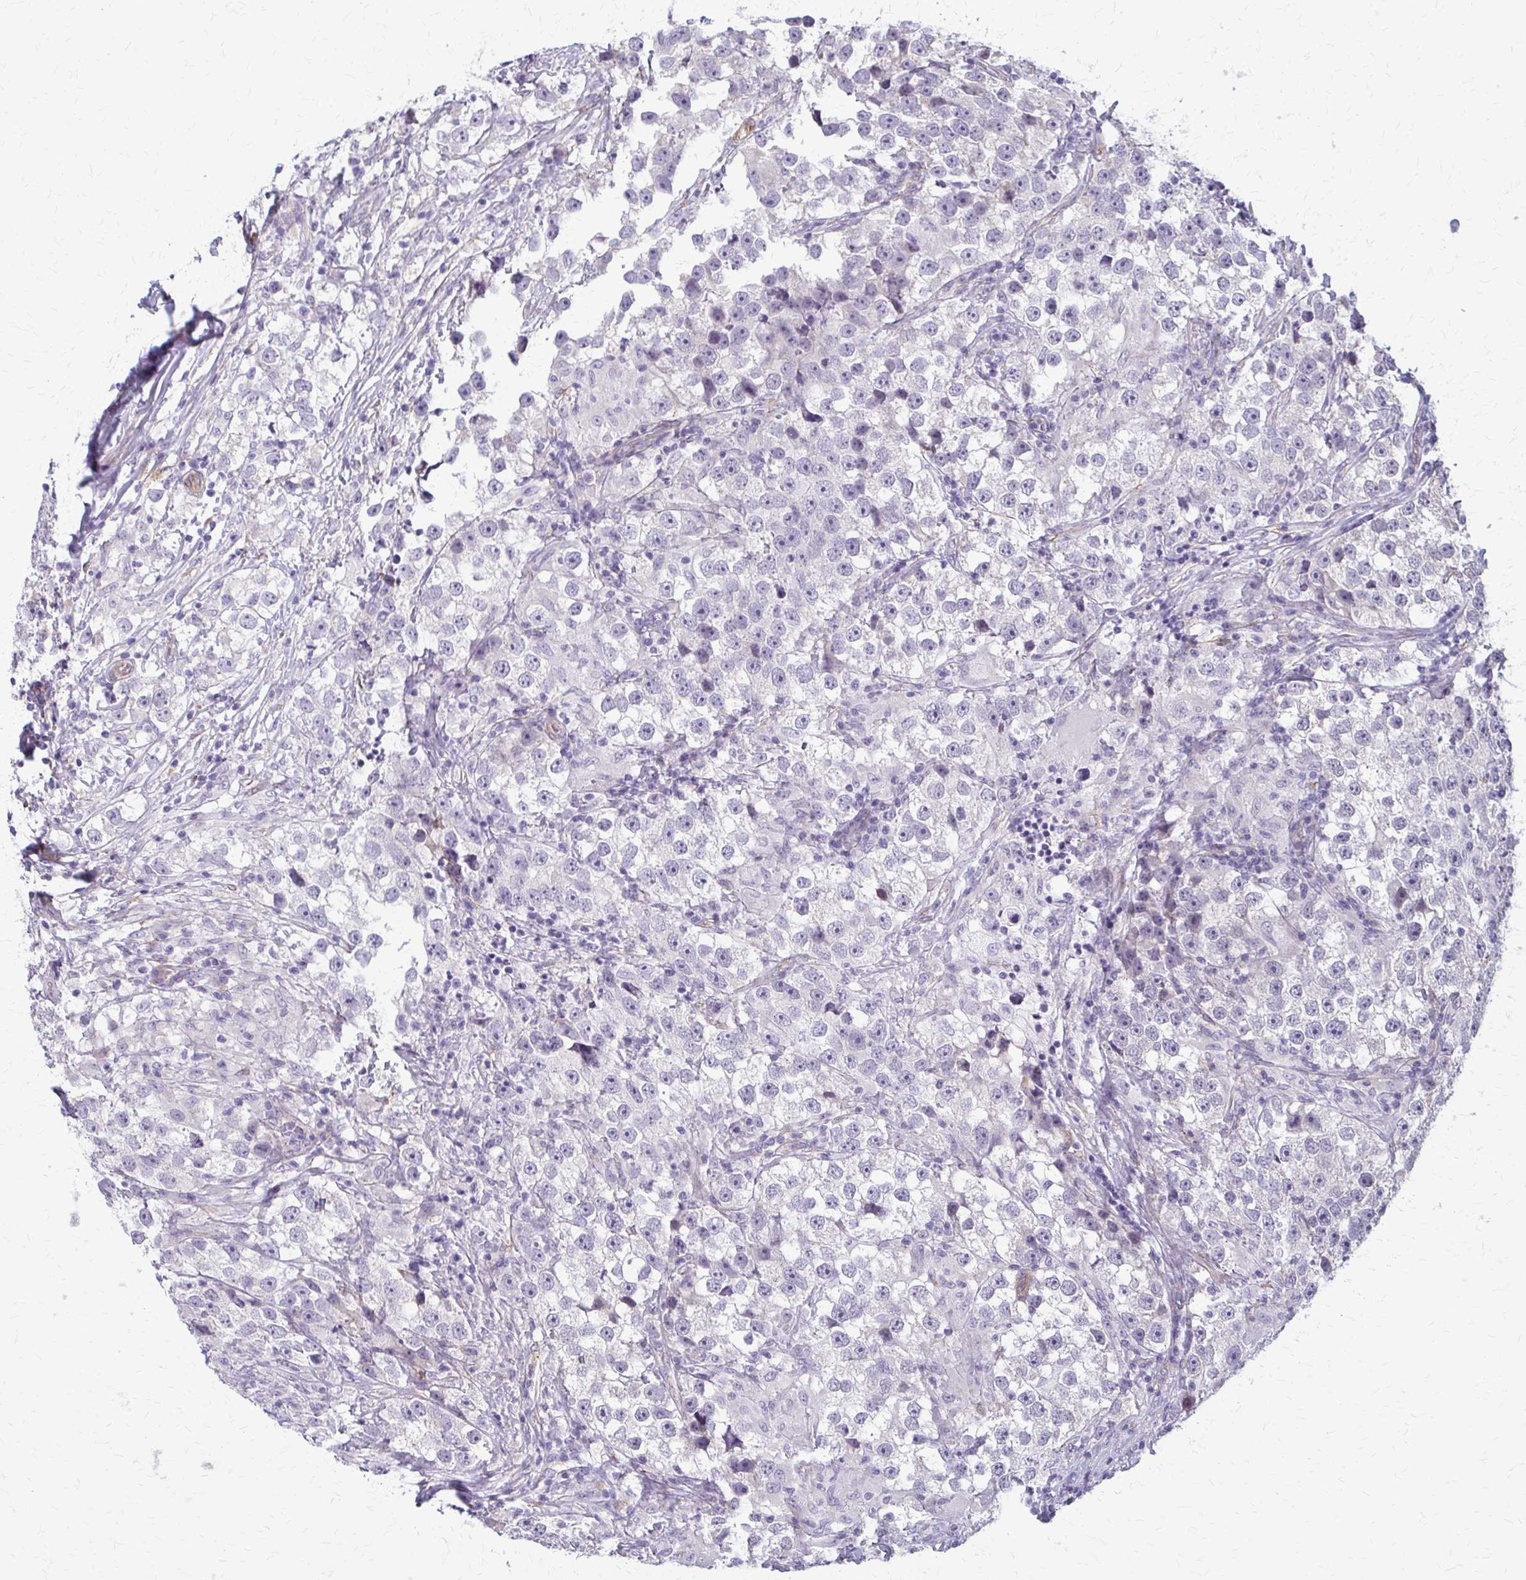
{"staining": {"intensity": "negative", "quantity": "none", "location": "none"}, "tissue": "testis cancer", "cell_type": "Tumor cells", "image_type": "cancer", "snomed": [{"axis": "morphology", "description": "Seminoma, NOS"}, {"axis": "topography", "description": "Testis"}], "caption": "Tumor cells show no significant protein positivity in testis seminoma. (IHC, brightfield microscopy, high magnification).", "gene": "DEPP1", "patient": {"sex": "male", "age": 46}}